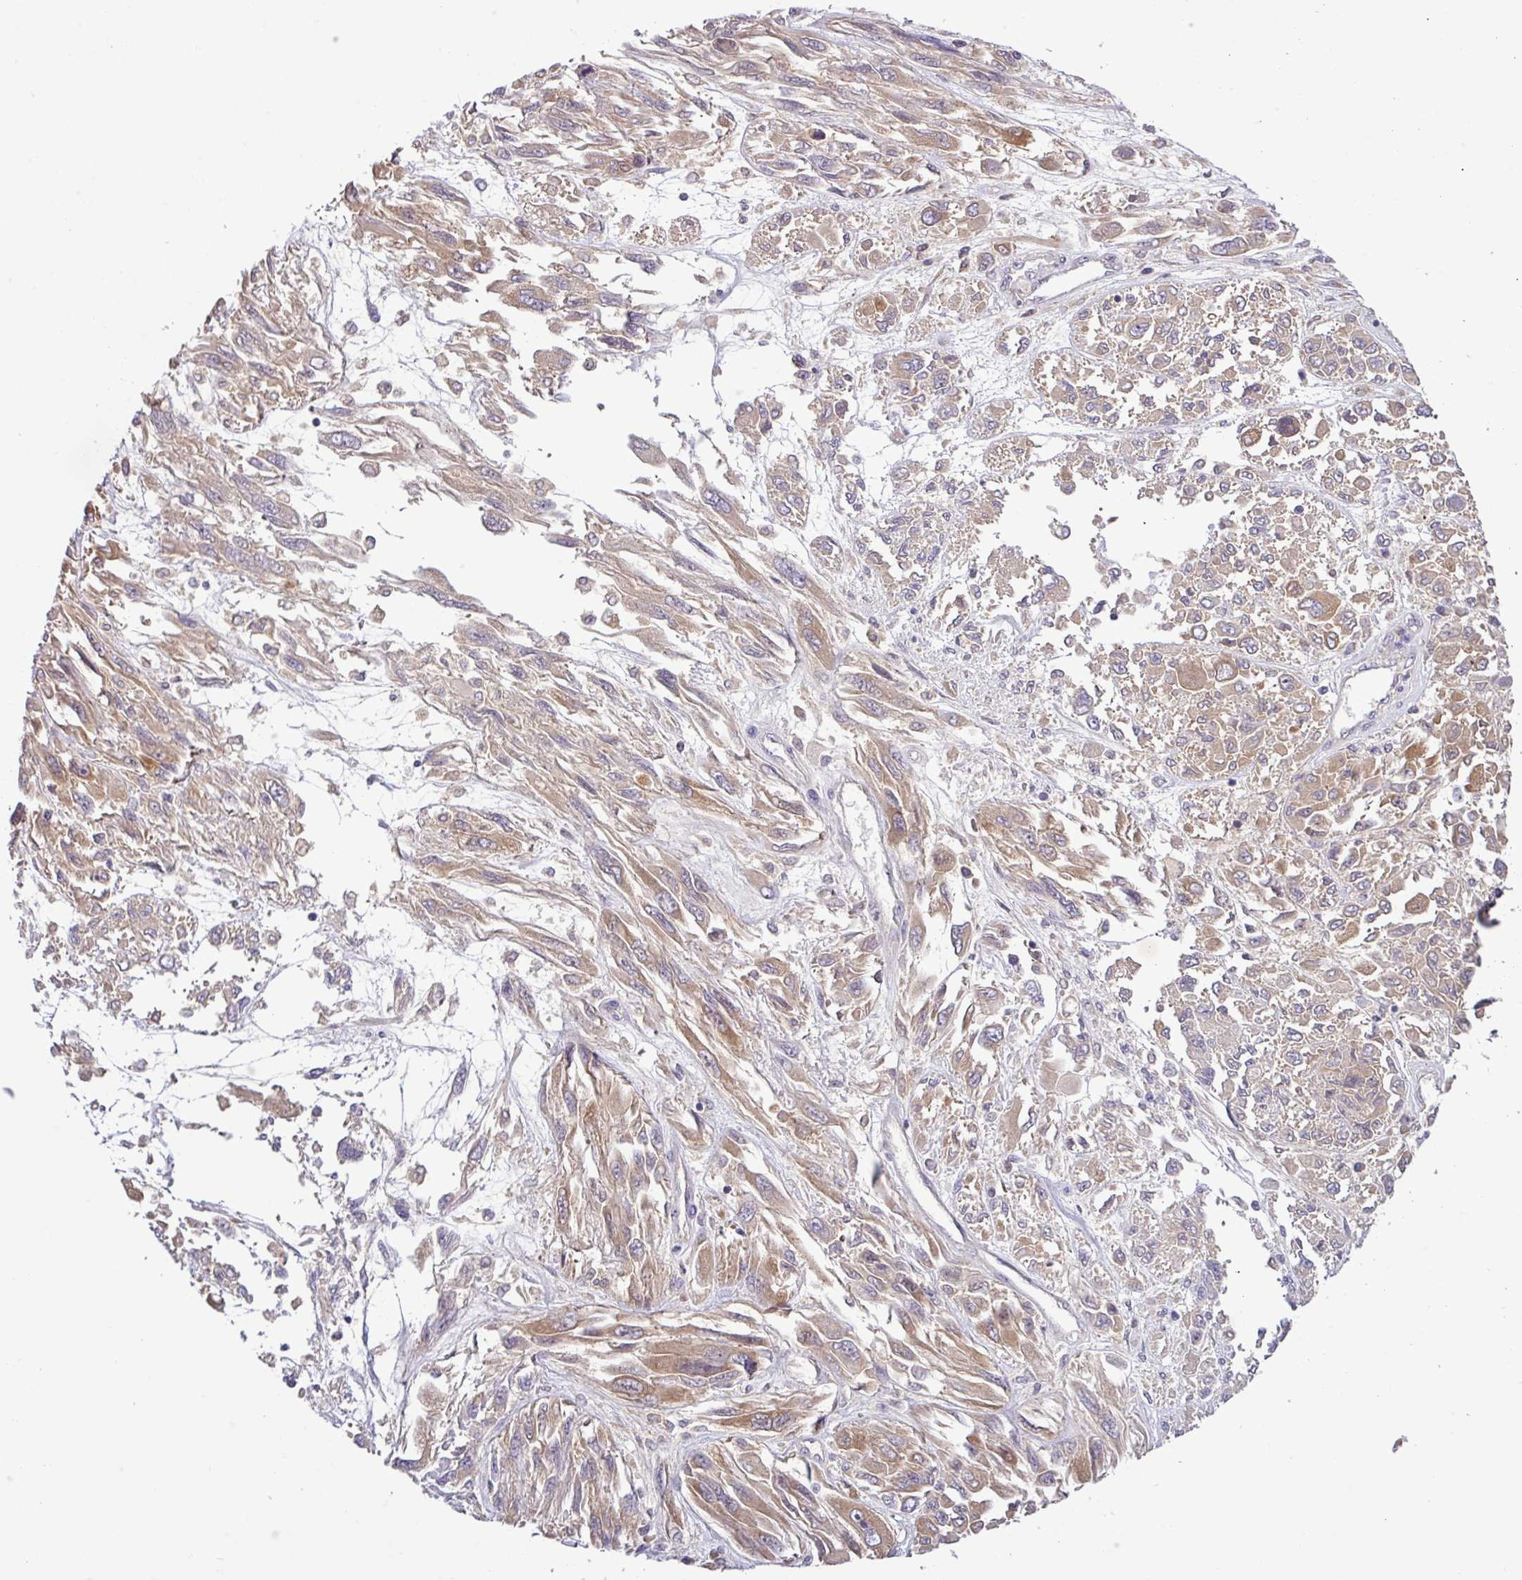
{"staining": {"intensity": "moderate", "quantity": ">75%", "location": "cytoplasmic/membranous"}, "tissue": "melanoma", "cell_type": "Tumor cells", "image_type": "cancer", "snomed": [{"axis": "morphology", "description": "Malignant melanoma, NOS"}, {"axis": "topography", "description": "Skin"}], "caption": "Brown immunohistochemical staining in human melanoma exhibits moderate cytoplasmic/membranous staining in approximately >75% of tumor cells.", "gene": "TMEM62", "patient": {"sex": "female", "age": 91}}